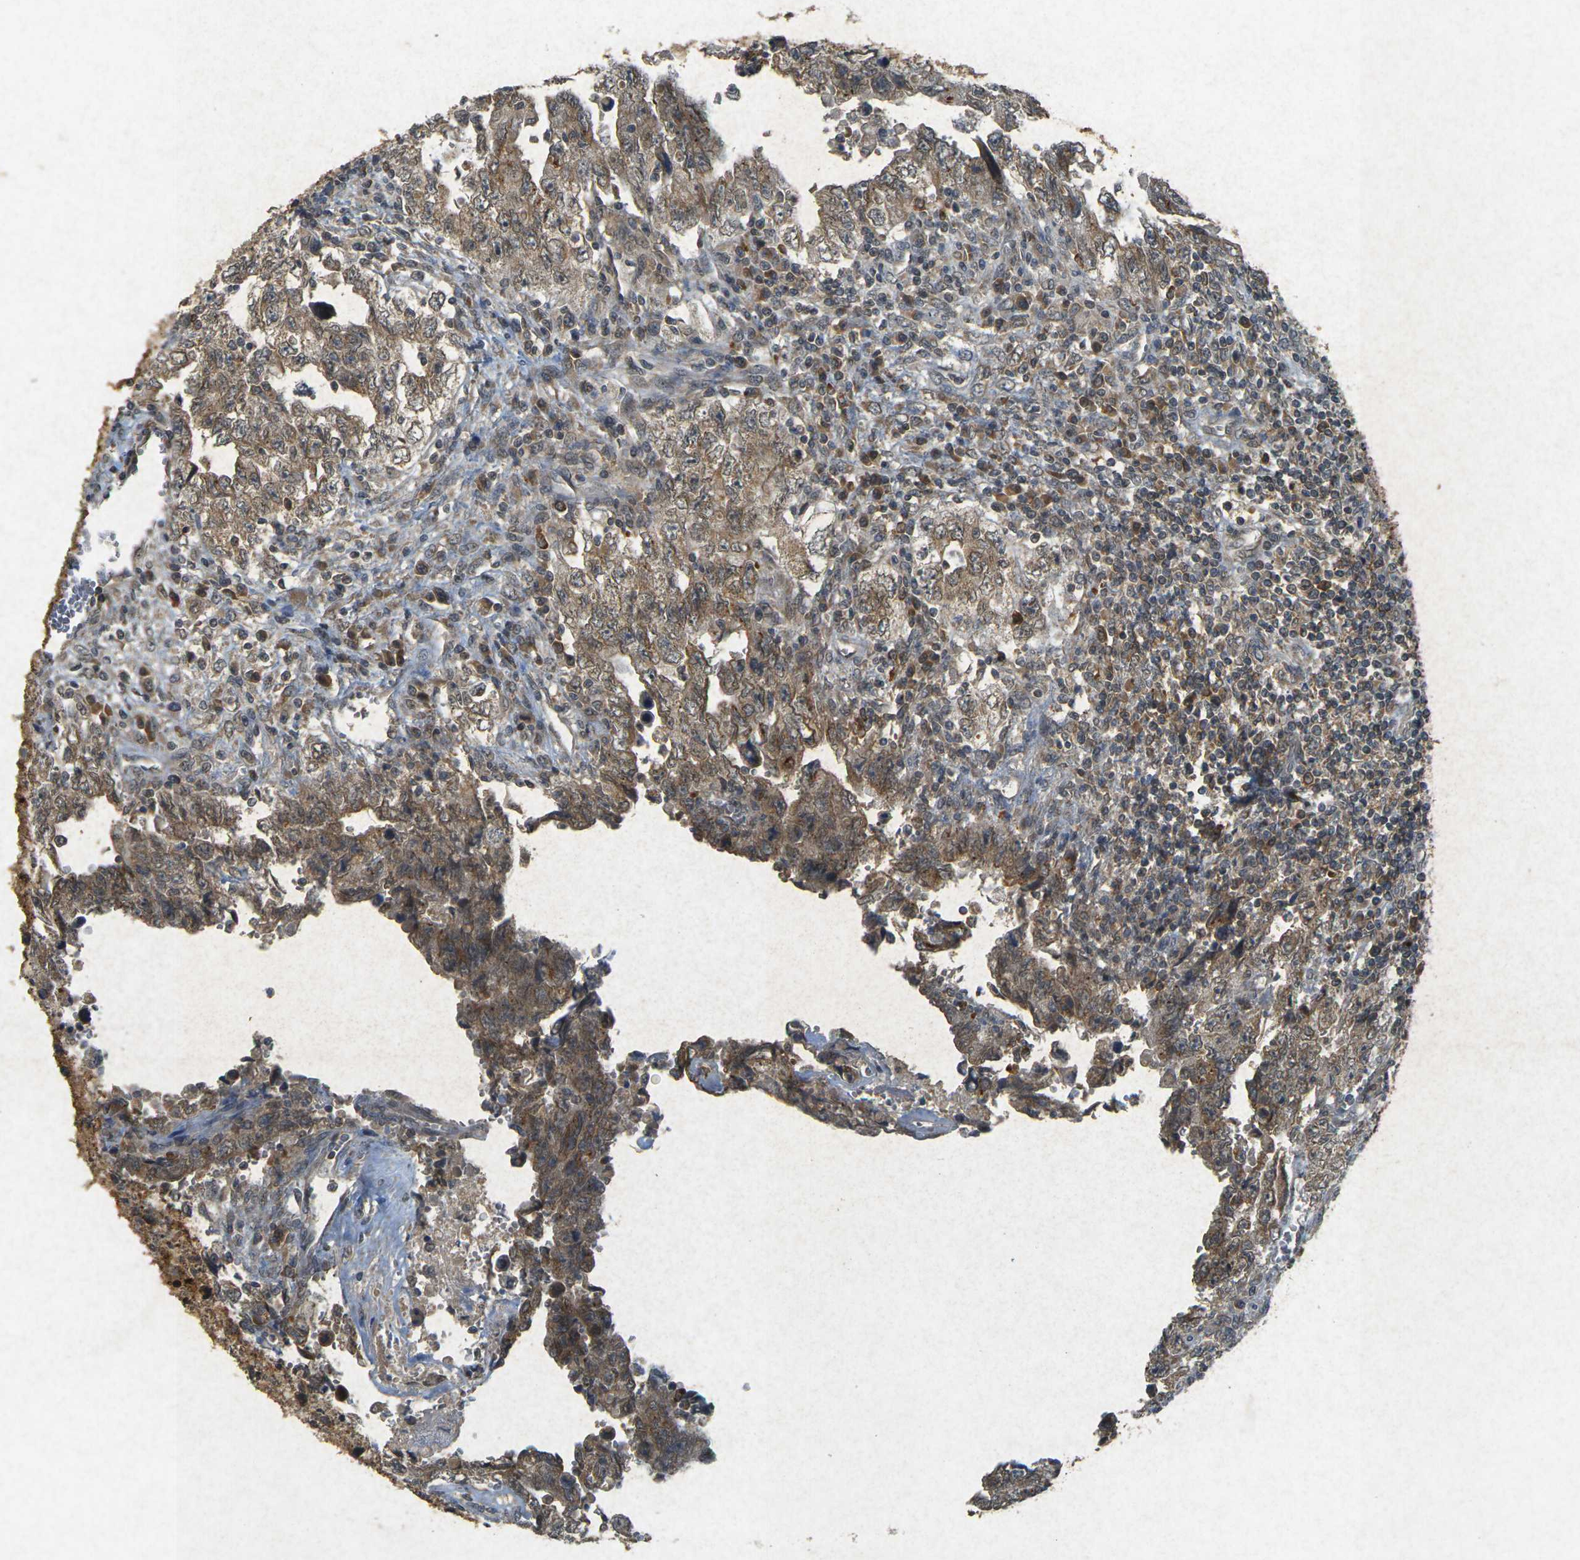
{"staining": {"intensity": "moderate", "quantity": ">75%", "location": "cytoplasmic/membranous"}, "tissue": "testis cancer", "cell_type": "Tumor cells", "image_type": "cancer", "snomed": [{"axis": "morphology", "description": "Carcinoma, Embryonal, NOS"}, {"axis": "topography", "description": "Testis"}], "caption": "Testis cancer was stained to show a protein in brown. There is medium levels of moderate cytoplasmic/membranous staining in about >75% of tumor cells.", "gene": "ERN1", "patient": {"sex": "male", "age": 28}}